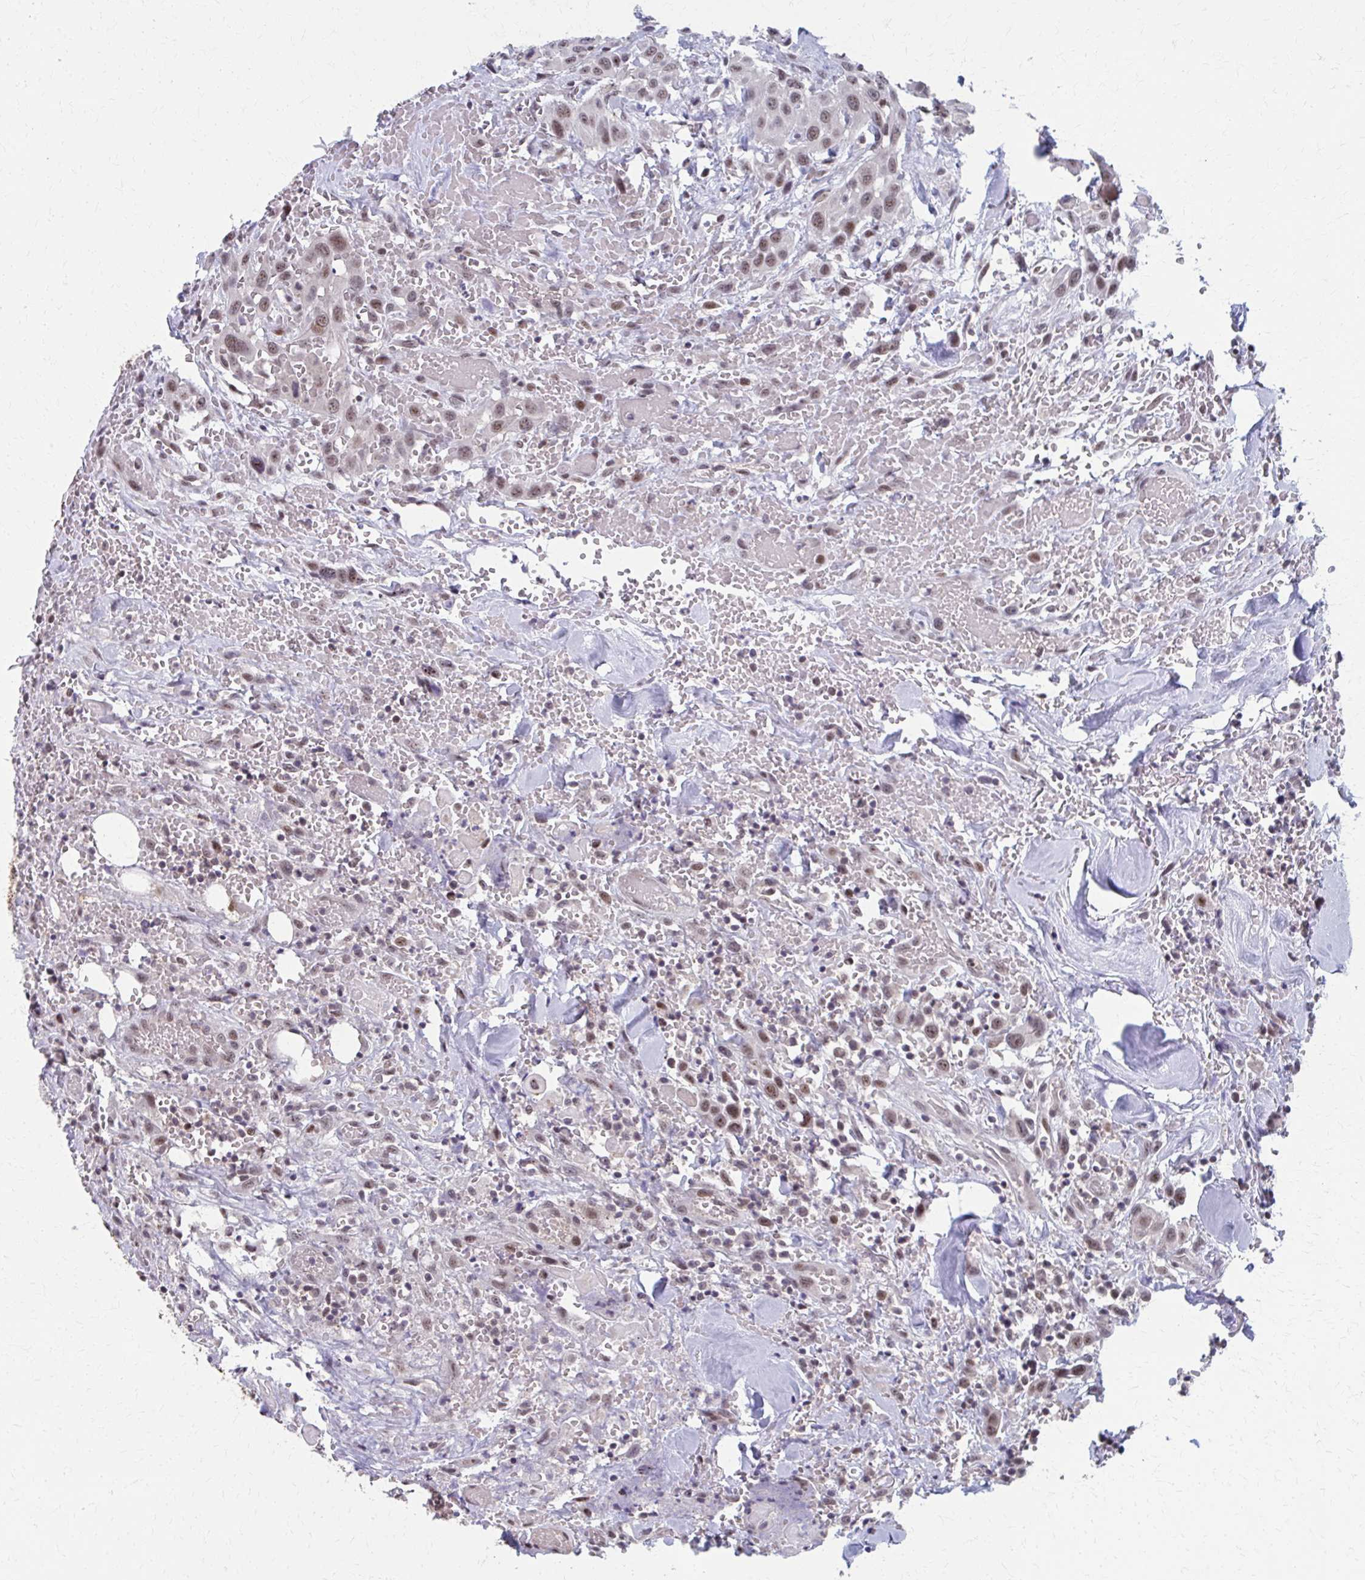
{"staining": {"intensity": "weak", "quantity": ">75%", "location": "nuclear"}, "tissue": "head and neck cancer", "cell_type": "Tumor cells", "image_type": "cancer", "snomed": [{"axis": "morphology", "description": "Squamous cell carcinoma, NOS"}, {"axis": "topography", "description": "Head-Neck"}], "caption": "A histopathology image of human head and neck cancer (squamous cell carcinoma) stained for a protein demonstrates weak nuclear brown staining in tumor cells.", "gene": "SETBP1", "patient": {"sex": "male", "age": 81}}